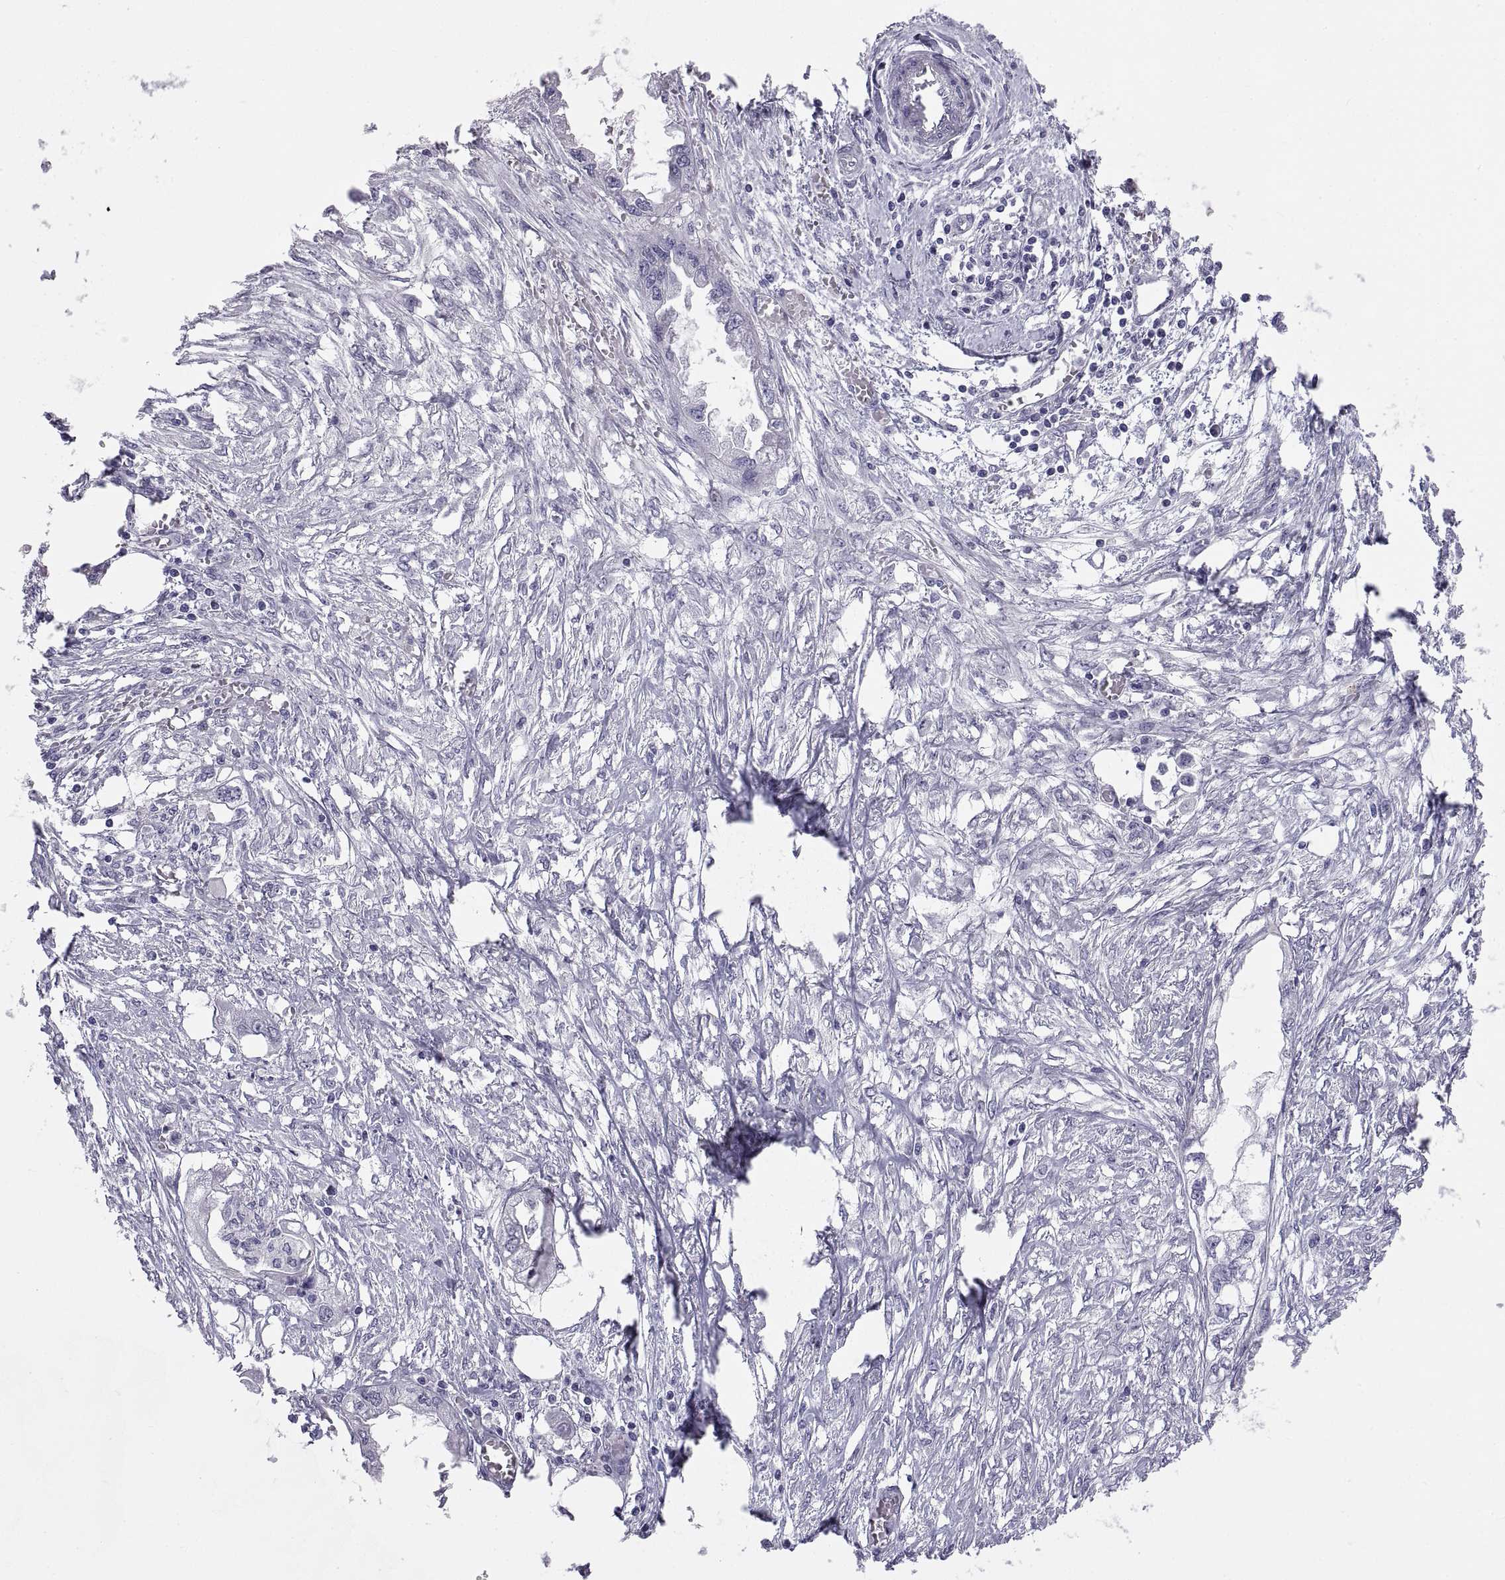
{"staining": {"intensity": "negative", "quantity": "none", "location": "none"}, "tissue": "endometrial cancer", "cell_type": "Tumor cells", "image_type": "cancer", "snomed": [{"axis": "morphology", "description": "Adenocarcinoma, NOS"}, {"axis": "morphology", "description": "Adenocarcinoma, metastatic, NOS"}, {"axis": "topography", "description": "Adipose tissue"}, {"axis": "topography", "description": "Endometrium"}], "caption": "High power microscopy photomicrograph of an IHC image of endometrial cancer, revealing no significant expression in tumor cells. (DAB (3,3'-diaminobenzidine) immunohistochemistry (IHC) visualized using brightfield microscopy, high magnification).", "gene": "TEX13A", "patient": {"sex": "female", "age": 67}}